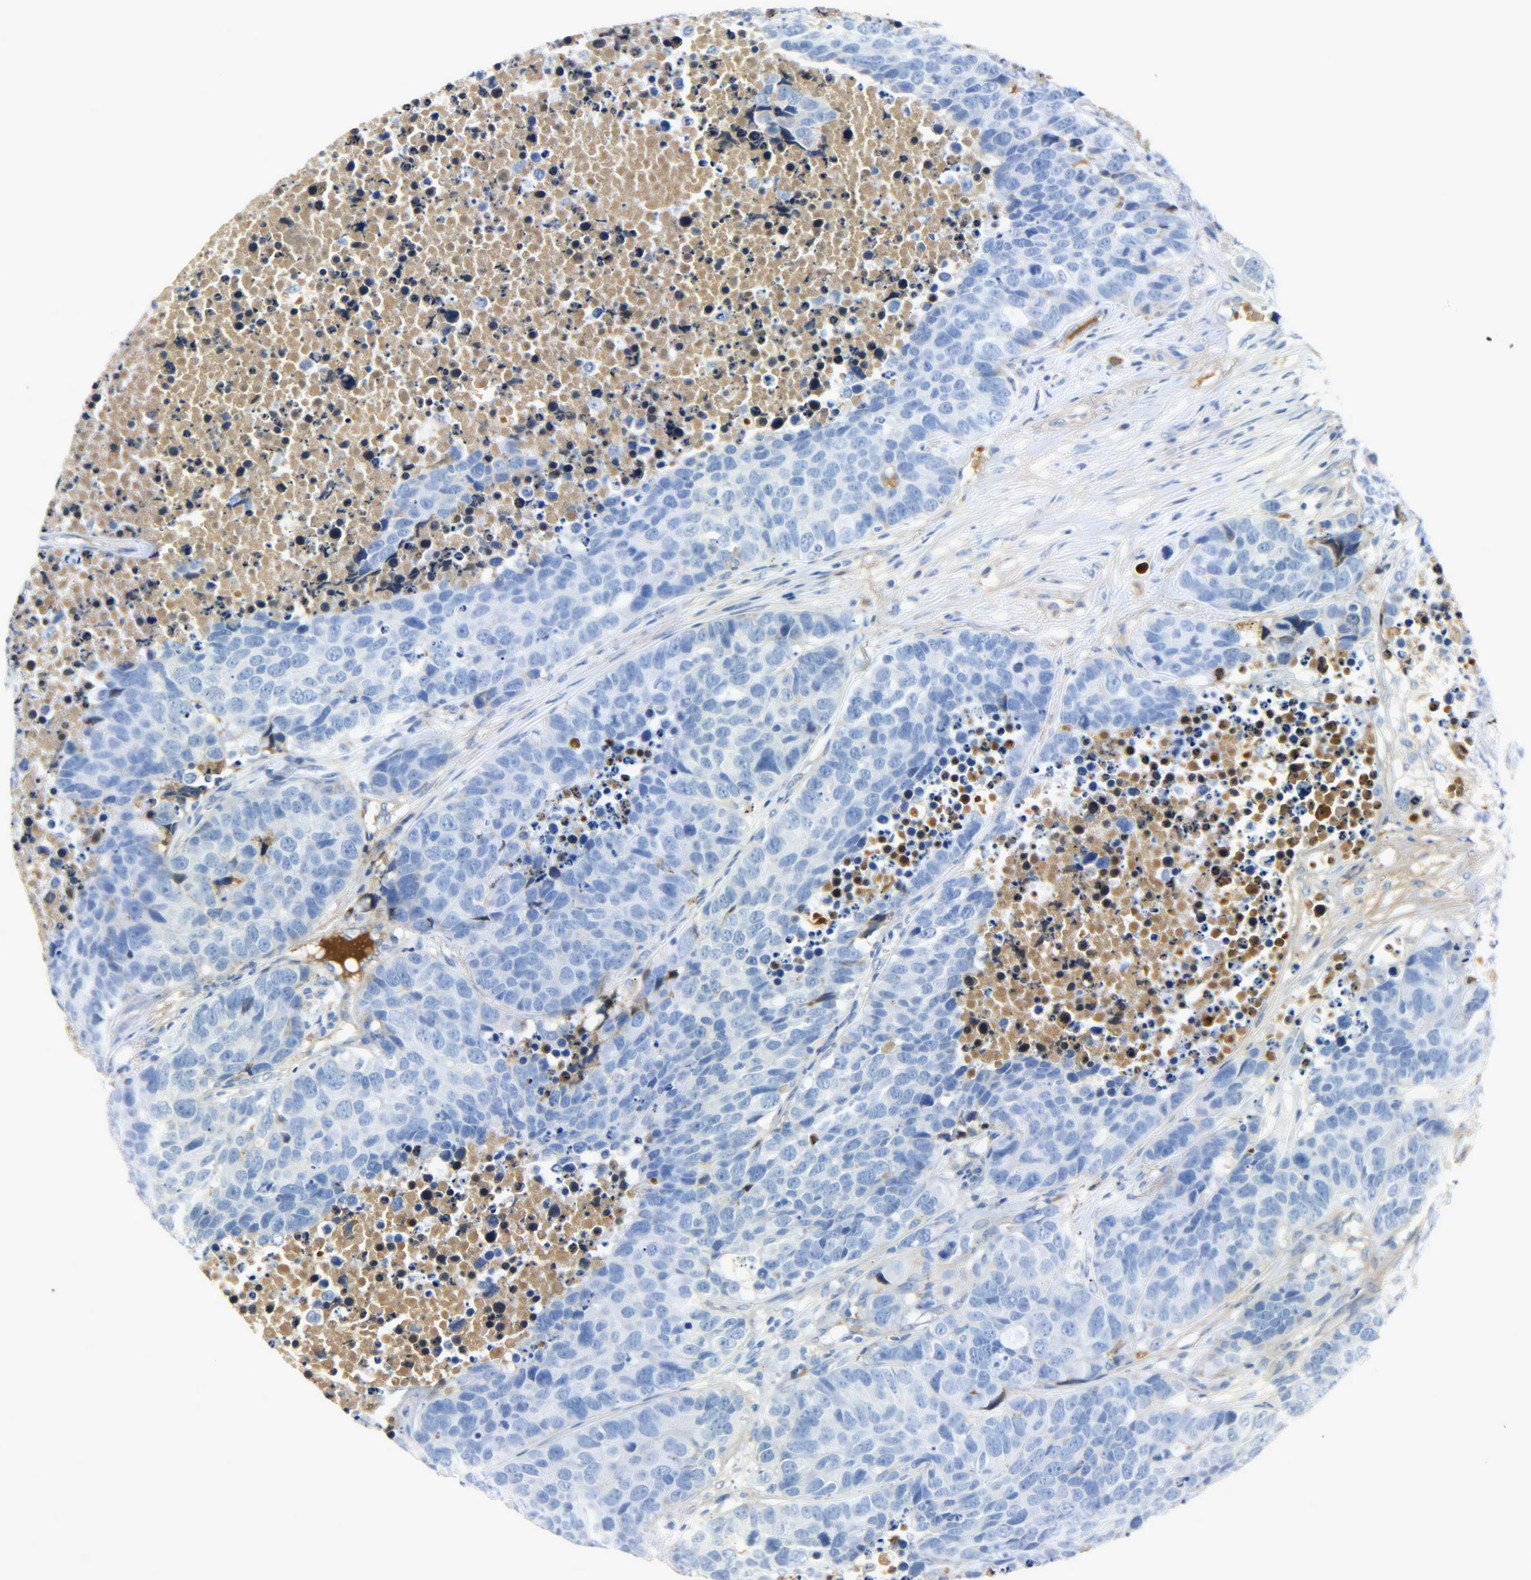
{"staining": {"intensity": "negative", "quantity": "none", "location": "none"}, "tissue": "carcinoid", "cell_type": "Tumor cells", "image_type": "cancer", "snomed": [{"axis": "morphology", "description": "Carcinoid, malignant, NOS"}, {"axis": "topography", "description": "Lung"}], "caption": "DAB (3,3'-diaminobenzidine) immunohistochemical staining of human carcinoid demonstrates no significant expression in tumor cells.", "gene": "CRP", "patient": {"sex": "male", "age": 60}}